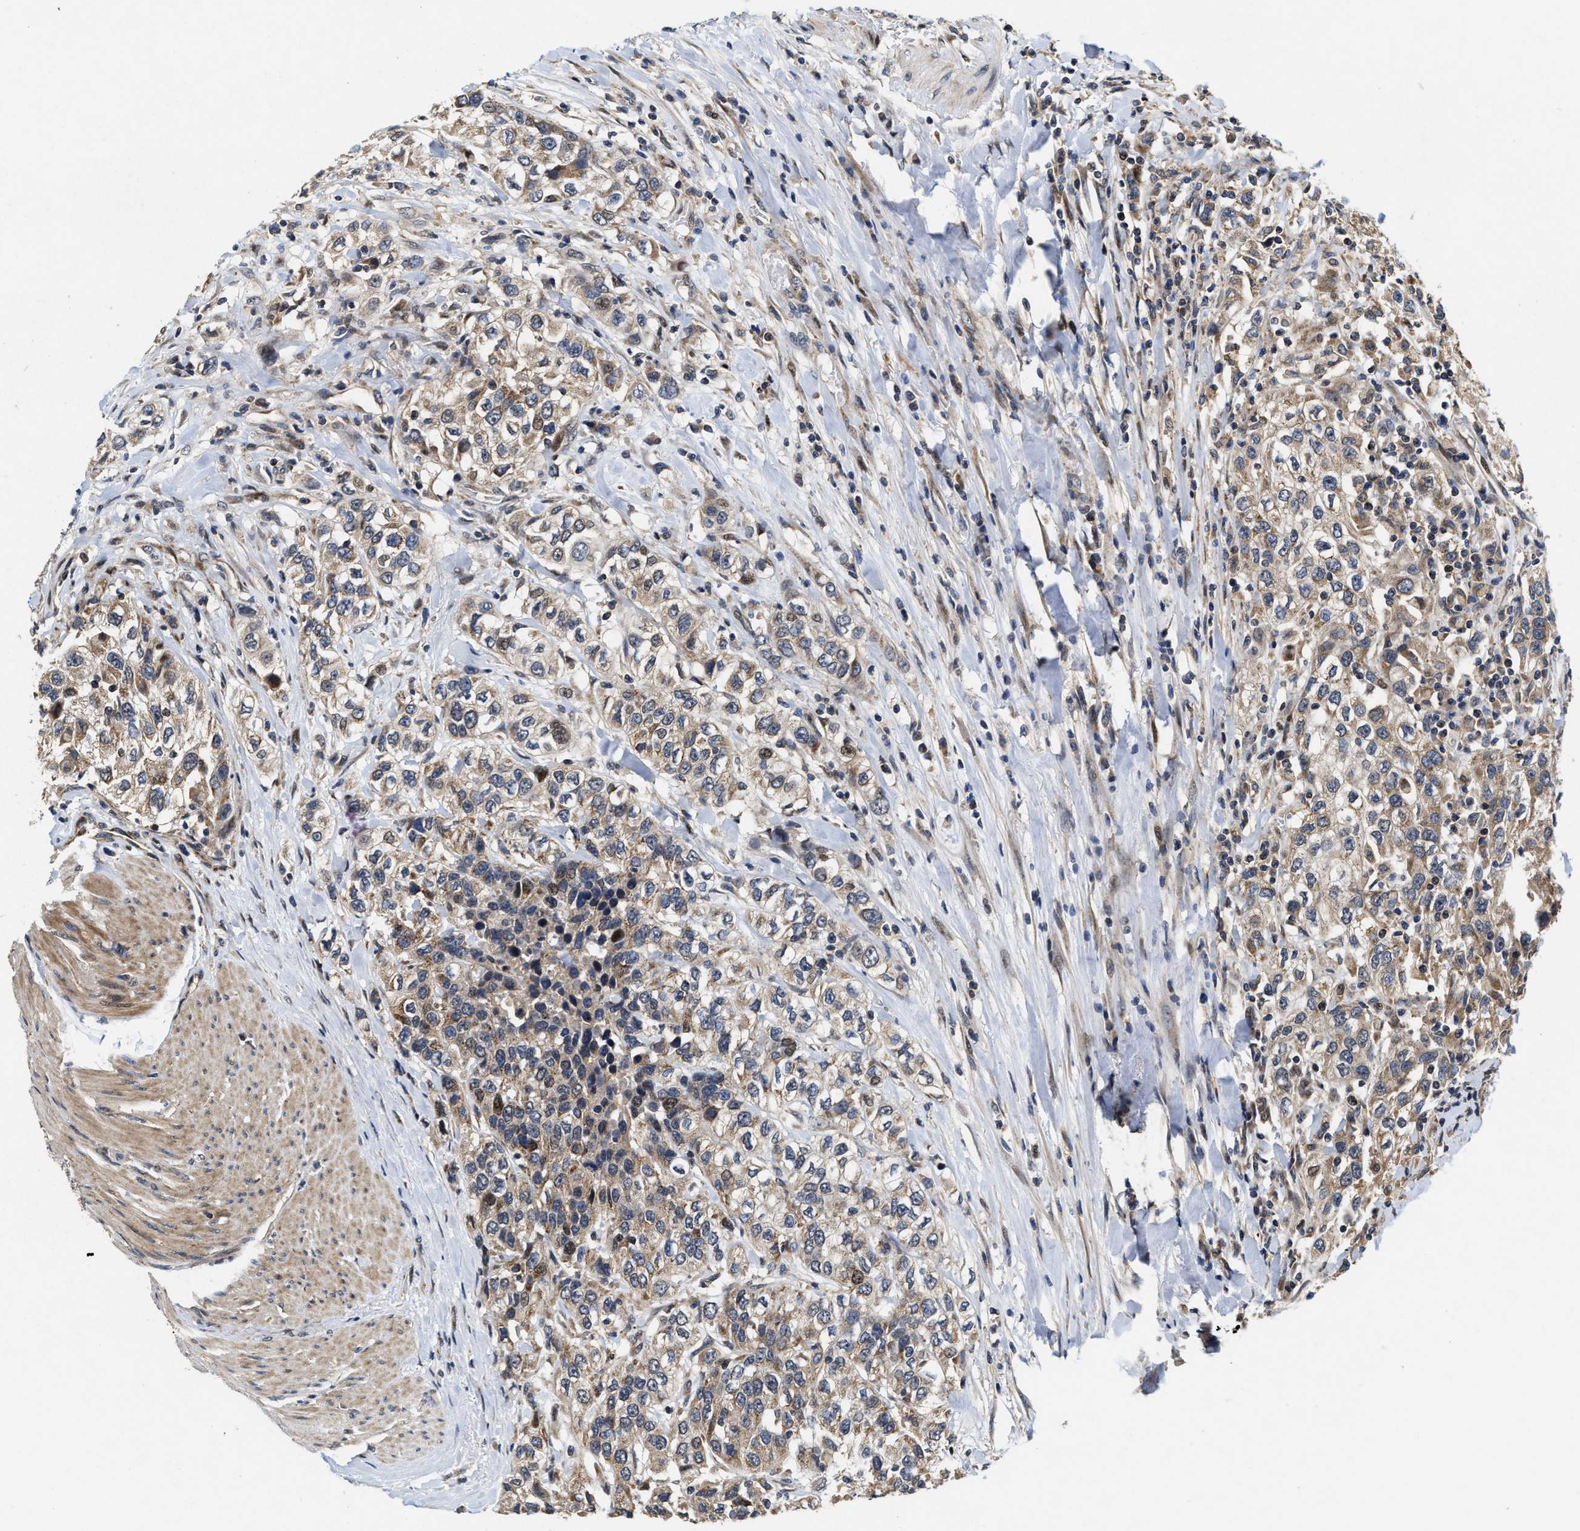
{"staining": {"intensity": "moderate", "quantity": ">75%", "location": "cytoplasmic/membranous"}, "tissue": "urothelial cancer", "cell_type": "Tumor cells", "image_type": "cancer", "snomed": [{"axis": "morphology", "description": "Urothelial carcinoma, High grade"}, {"axis": "topography", "description": "Urinary bladder"}], "caption": "A histopathology image of human high-grade urothelial carcinoma stained for a protein shows moderate cytoplasmic/membranous brown staining in tumor cells.", "gene": "SCYL2", "patient": {"sex": "female", "age": 80}}